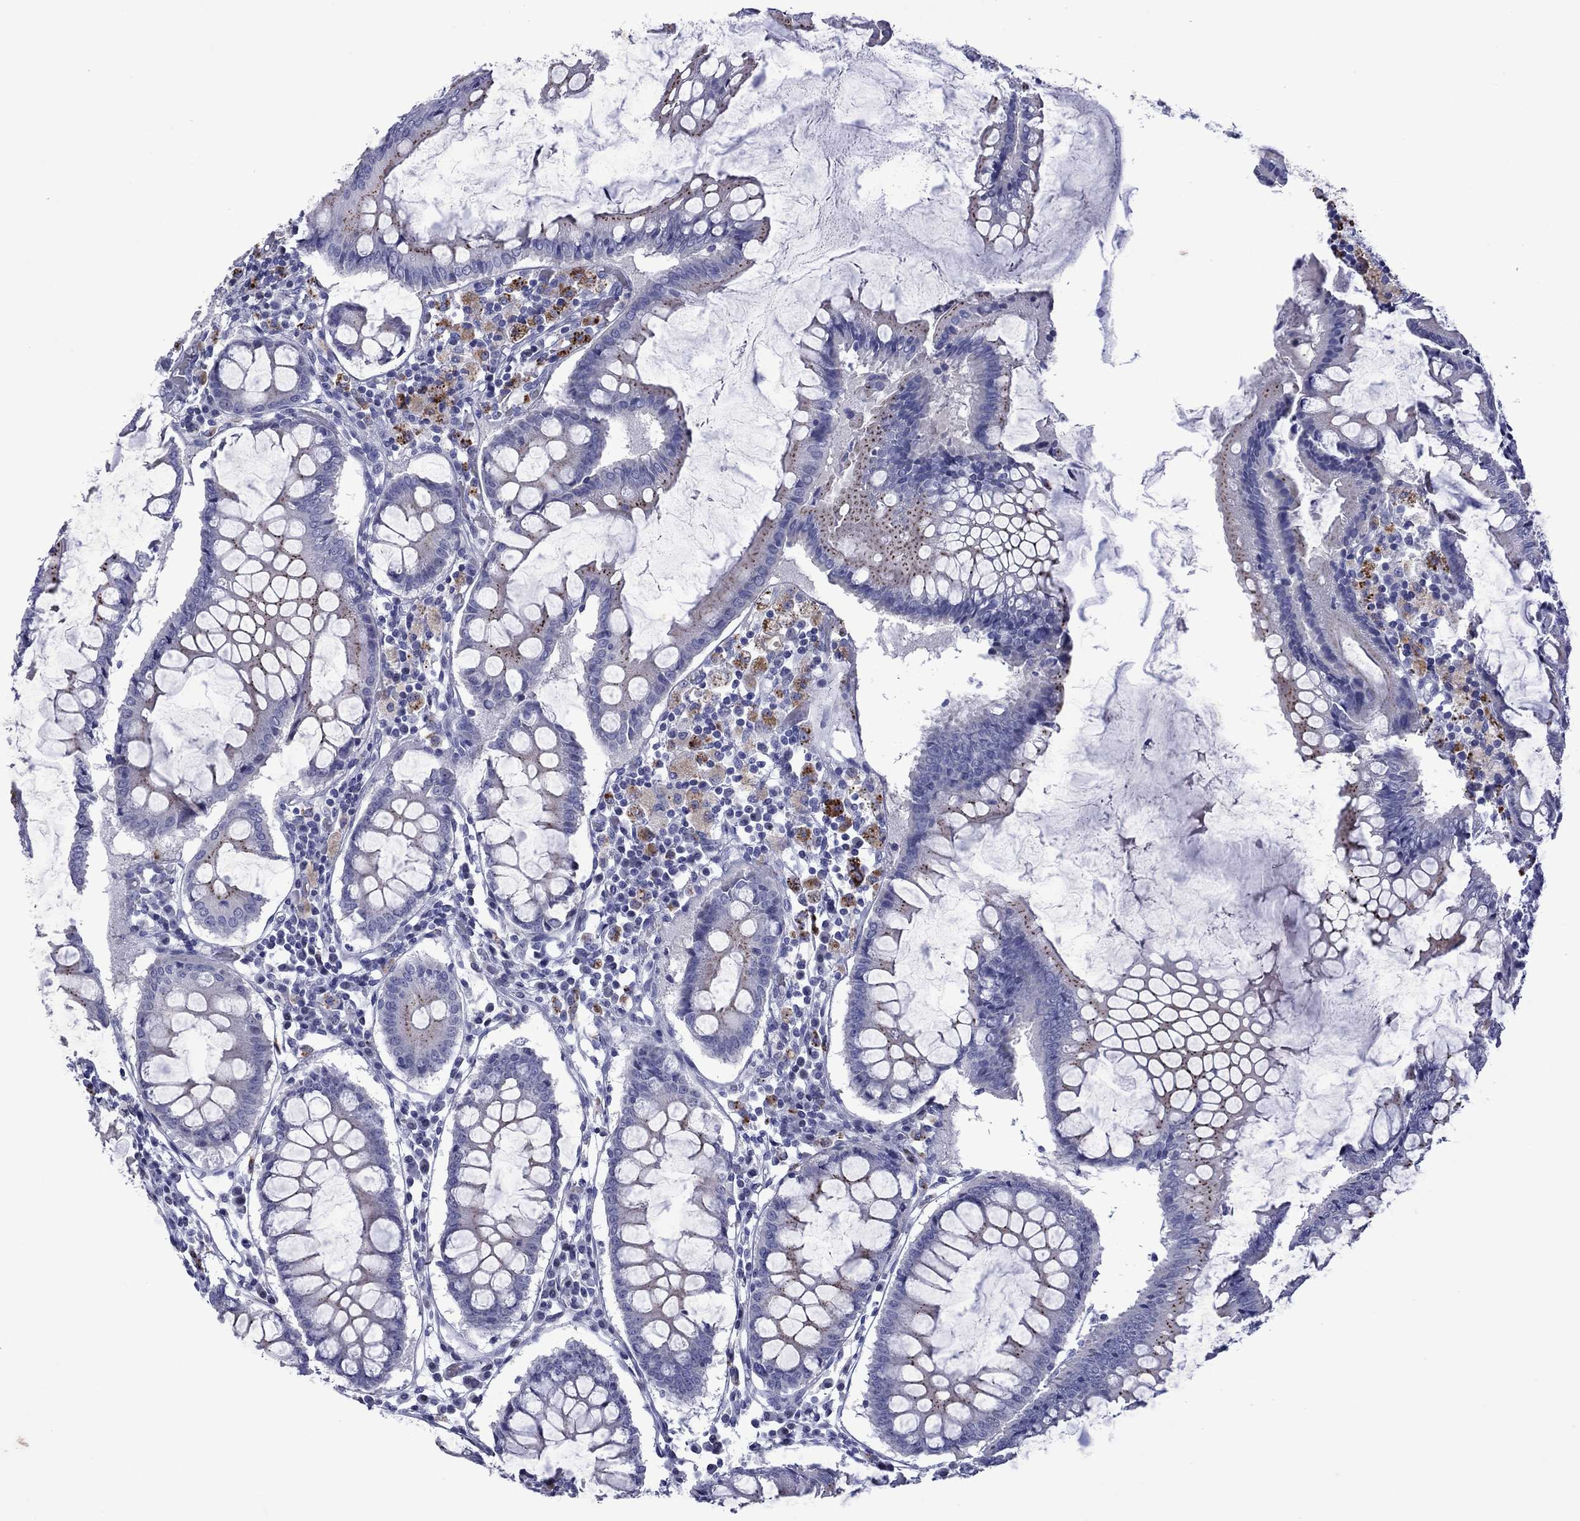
{"staining": {"intensity": "moderate", "quantity": "<25%", "location": "cytoplasmic/membranous"}, "tissue": "colorectal cancer", "cell_type": "Tumor cells", "image_type": "cancer", "snomed": [{"axis": "morphology", "description": "Adenocarcinoma, NOS"}, {"axis": "topography", "description": "Colon"}], "caption": "Immunohistochemical staining of human colorectal cancer reveals low levels of moderate cytoplasmic/membranous expression in approximately <25% of tumor cells.", "gene": "PIWIL1", "patient": {"sex": "female", "age": 82}}